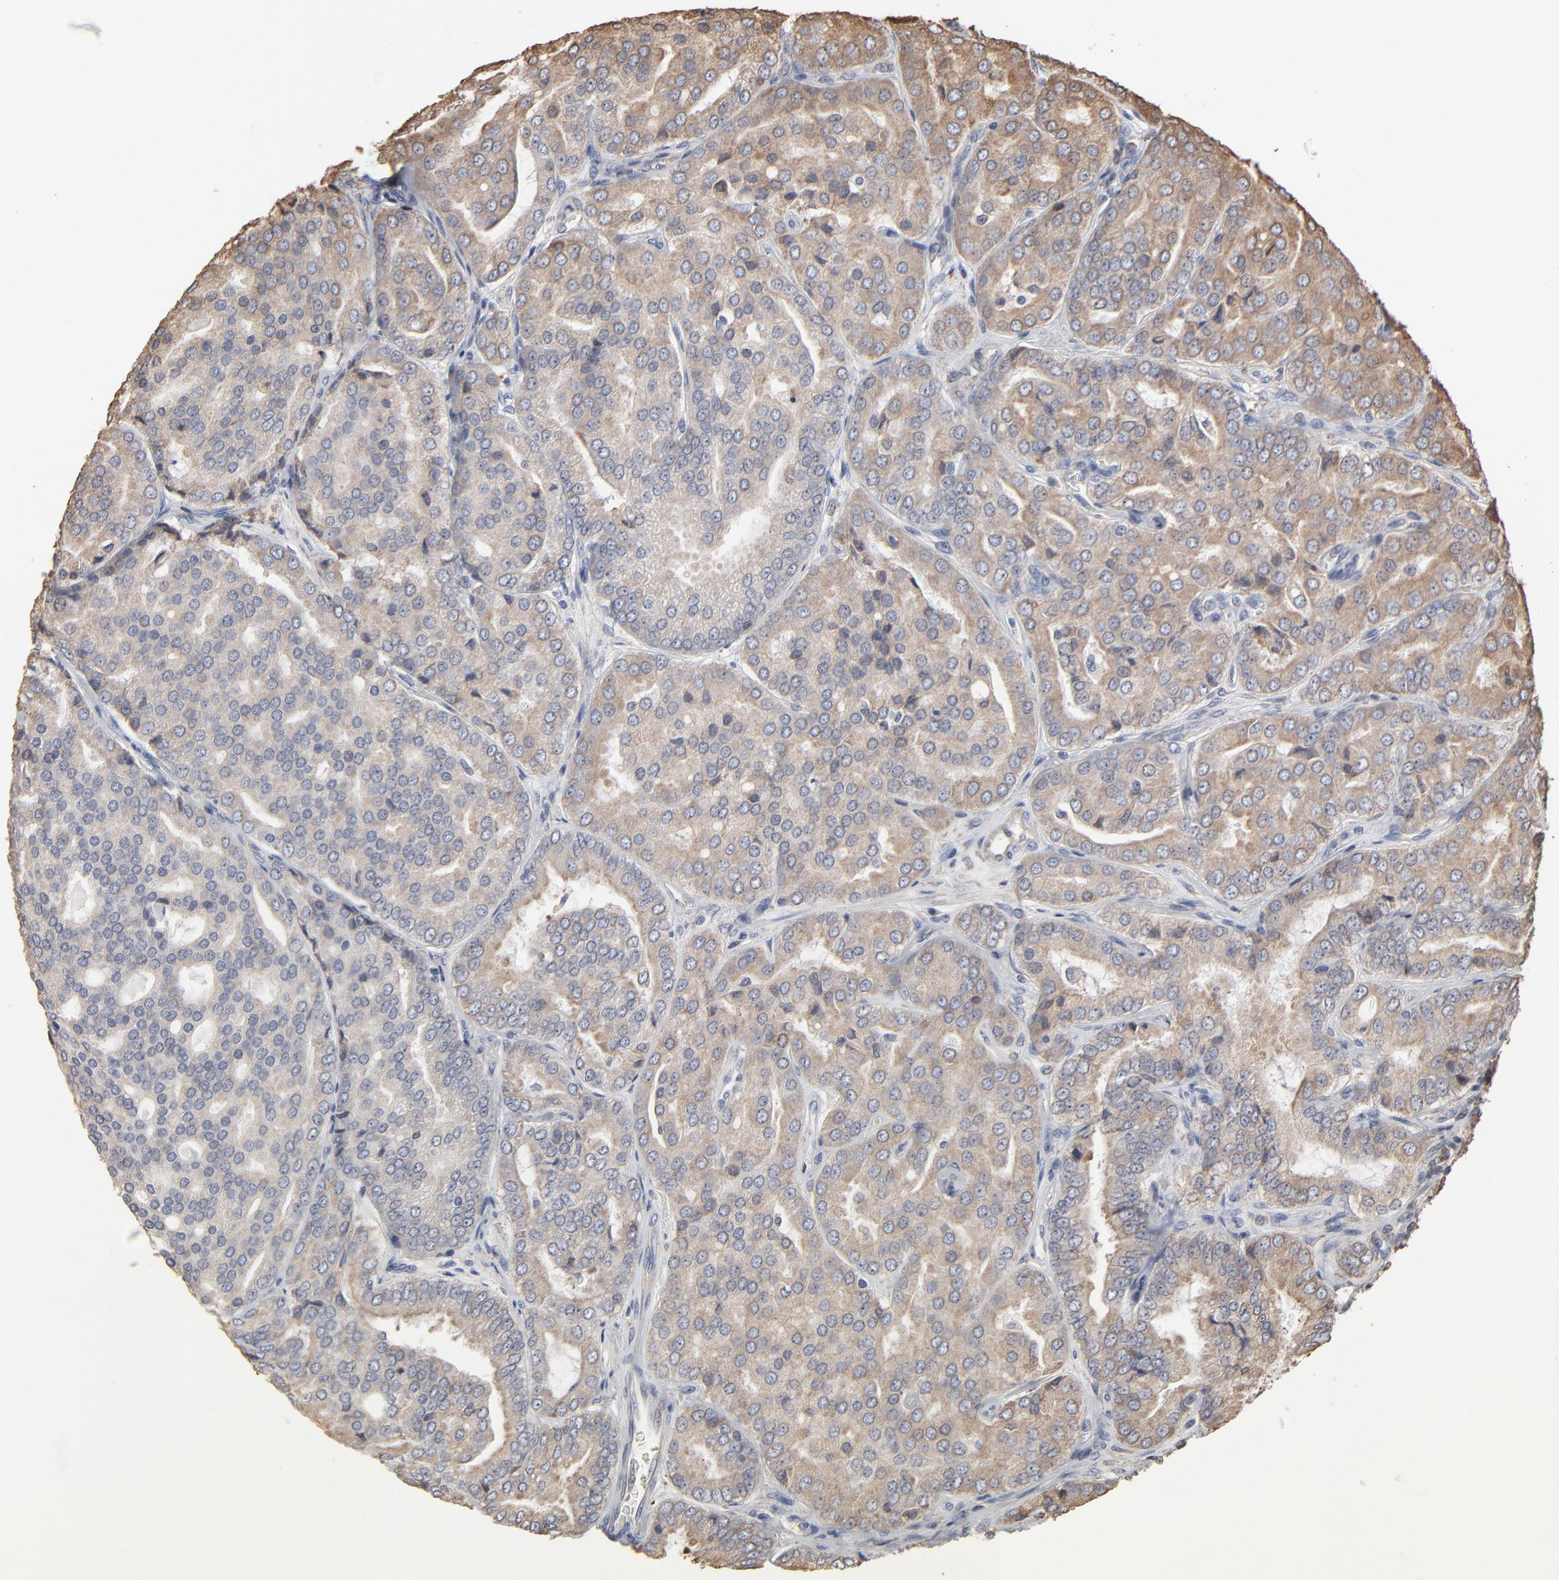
{"staining": {"intensity": "weak", "quantity": "25%-75%", "location": "cytoplasmic/membranous"}, "tissue": "prostate cancer", "cell_type": "Tumor cells", "image_type": "cancer", "snomed": [{"axis": "morphology", "description": "Adenocarcinoma, High grade"}, {"axis": "topography", "description": "Prostate"}], "caption": "Protein staining of prostate cancer tissue demonstrates weak cytoplasmic/membranous staining in approximately 25%-75% of tumor cells. The staining is performed using DAB brown chromogen to label protein expression. The nuclei are counter-stained blue using hematoxylin.", "gene": "PDIA3", "patient": {"sex": "male", "age": 64}}